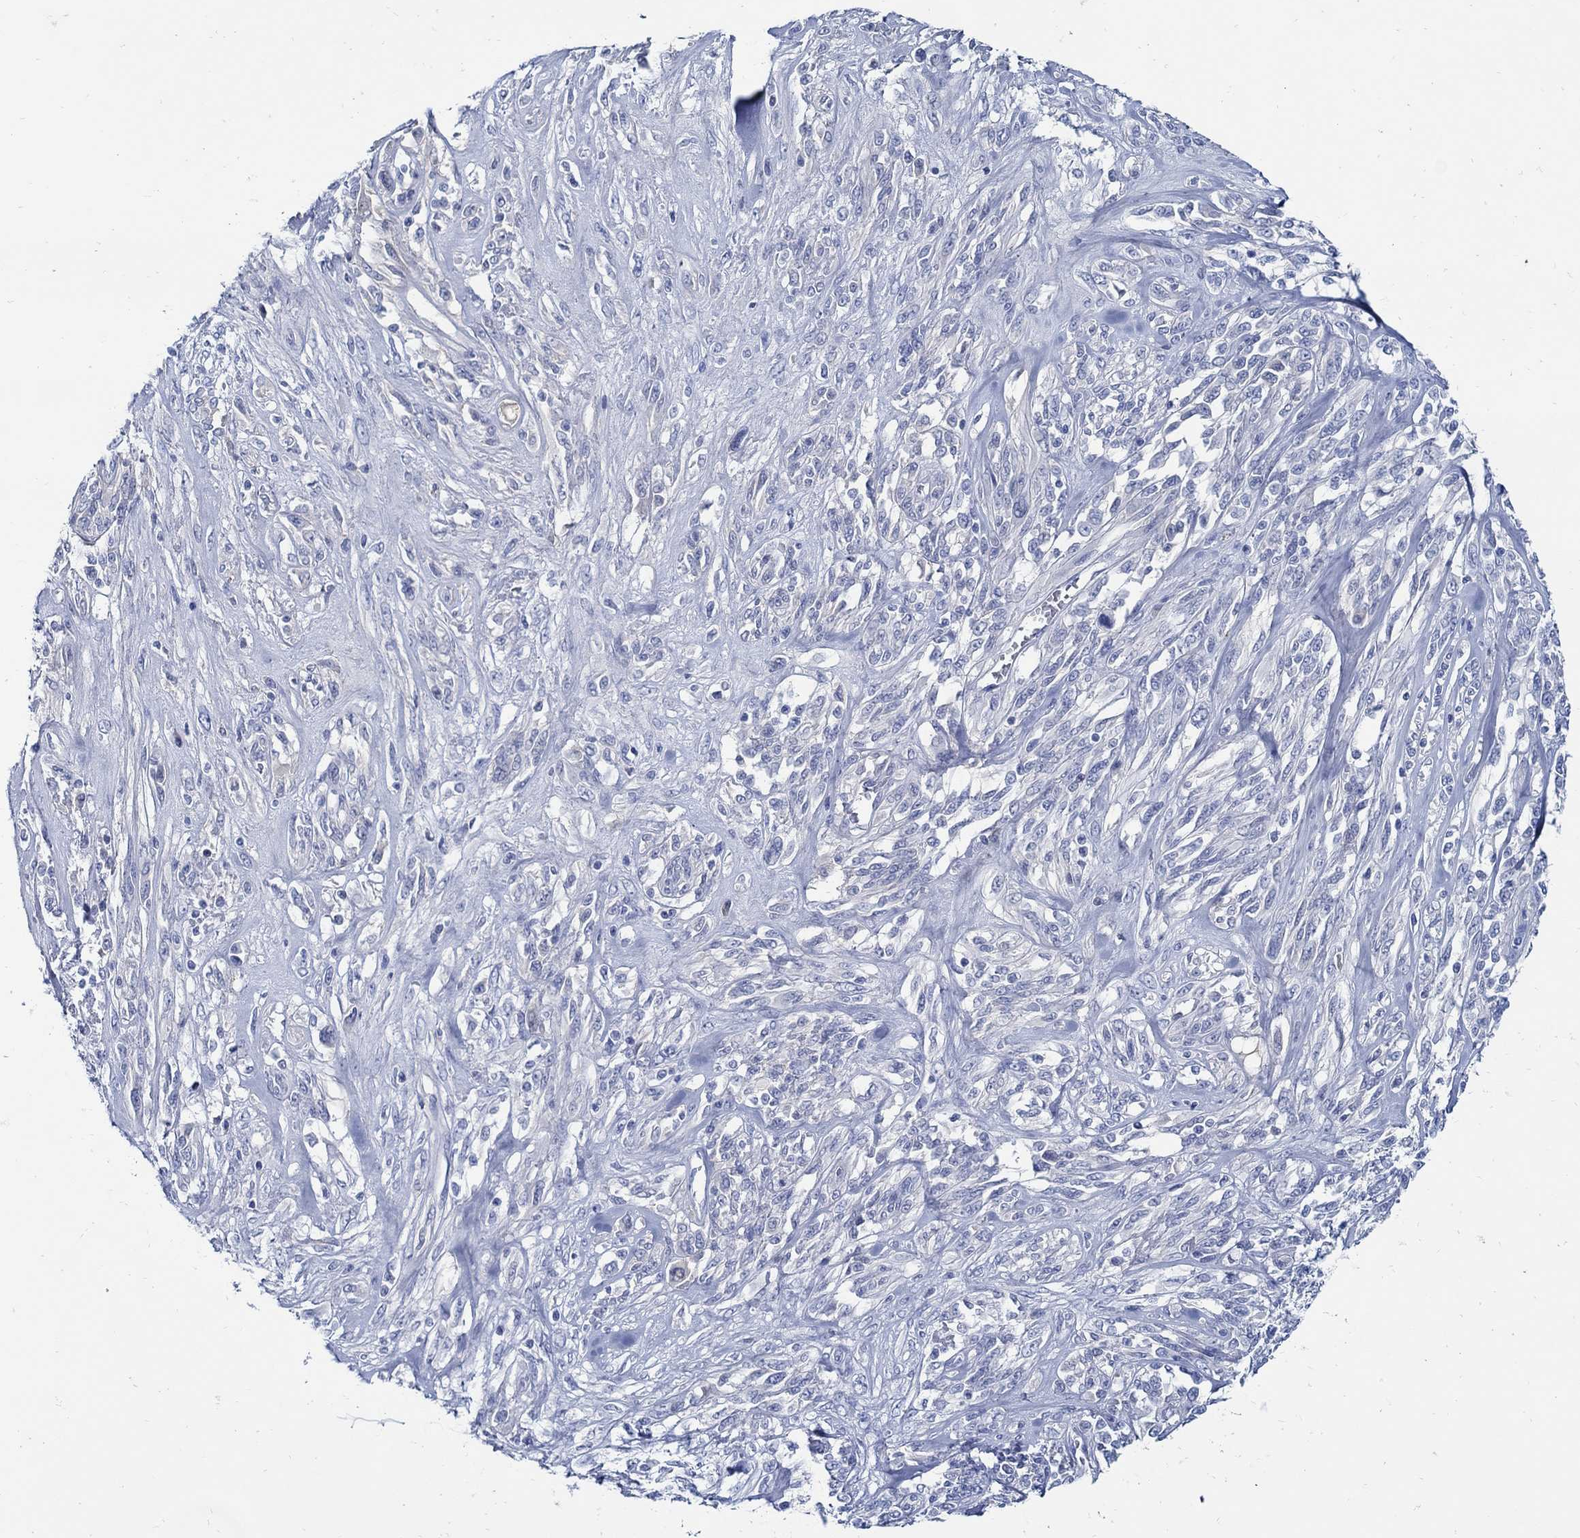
{"staining": {"intensity": "negative", "quantity": "none", "location": "none"}, "tissue": "melanoma", "cell_type": "Tumor cells", "image_type": "cancer", "snomed": [{"axis": "morphology", "description": "Malignant melanoma, NOS"}, {"axis": "topography", "description": "Skin"}], "caption": "A high-resolution photomicrograph shows immunohistochemistry staining of melanoma, which displays no significant staining in tumor cells.", "gene": "PAX9", "patient": {"sex": "female", "age": 91}}